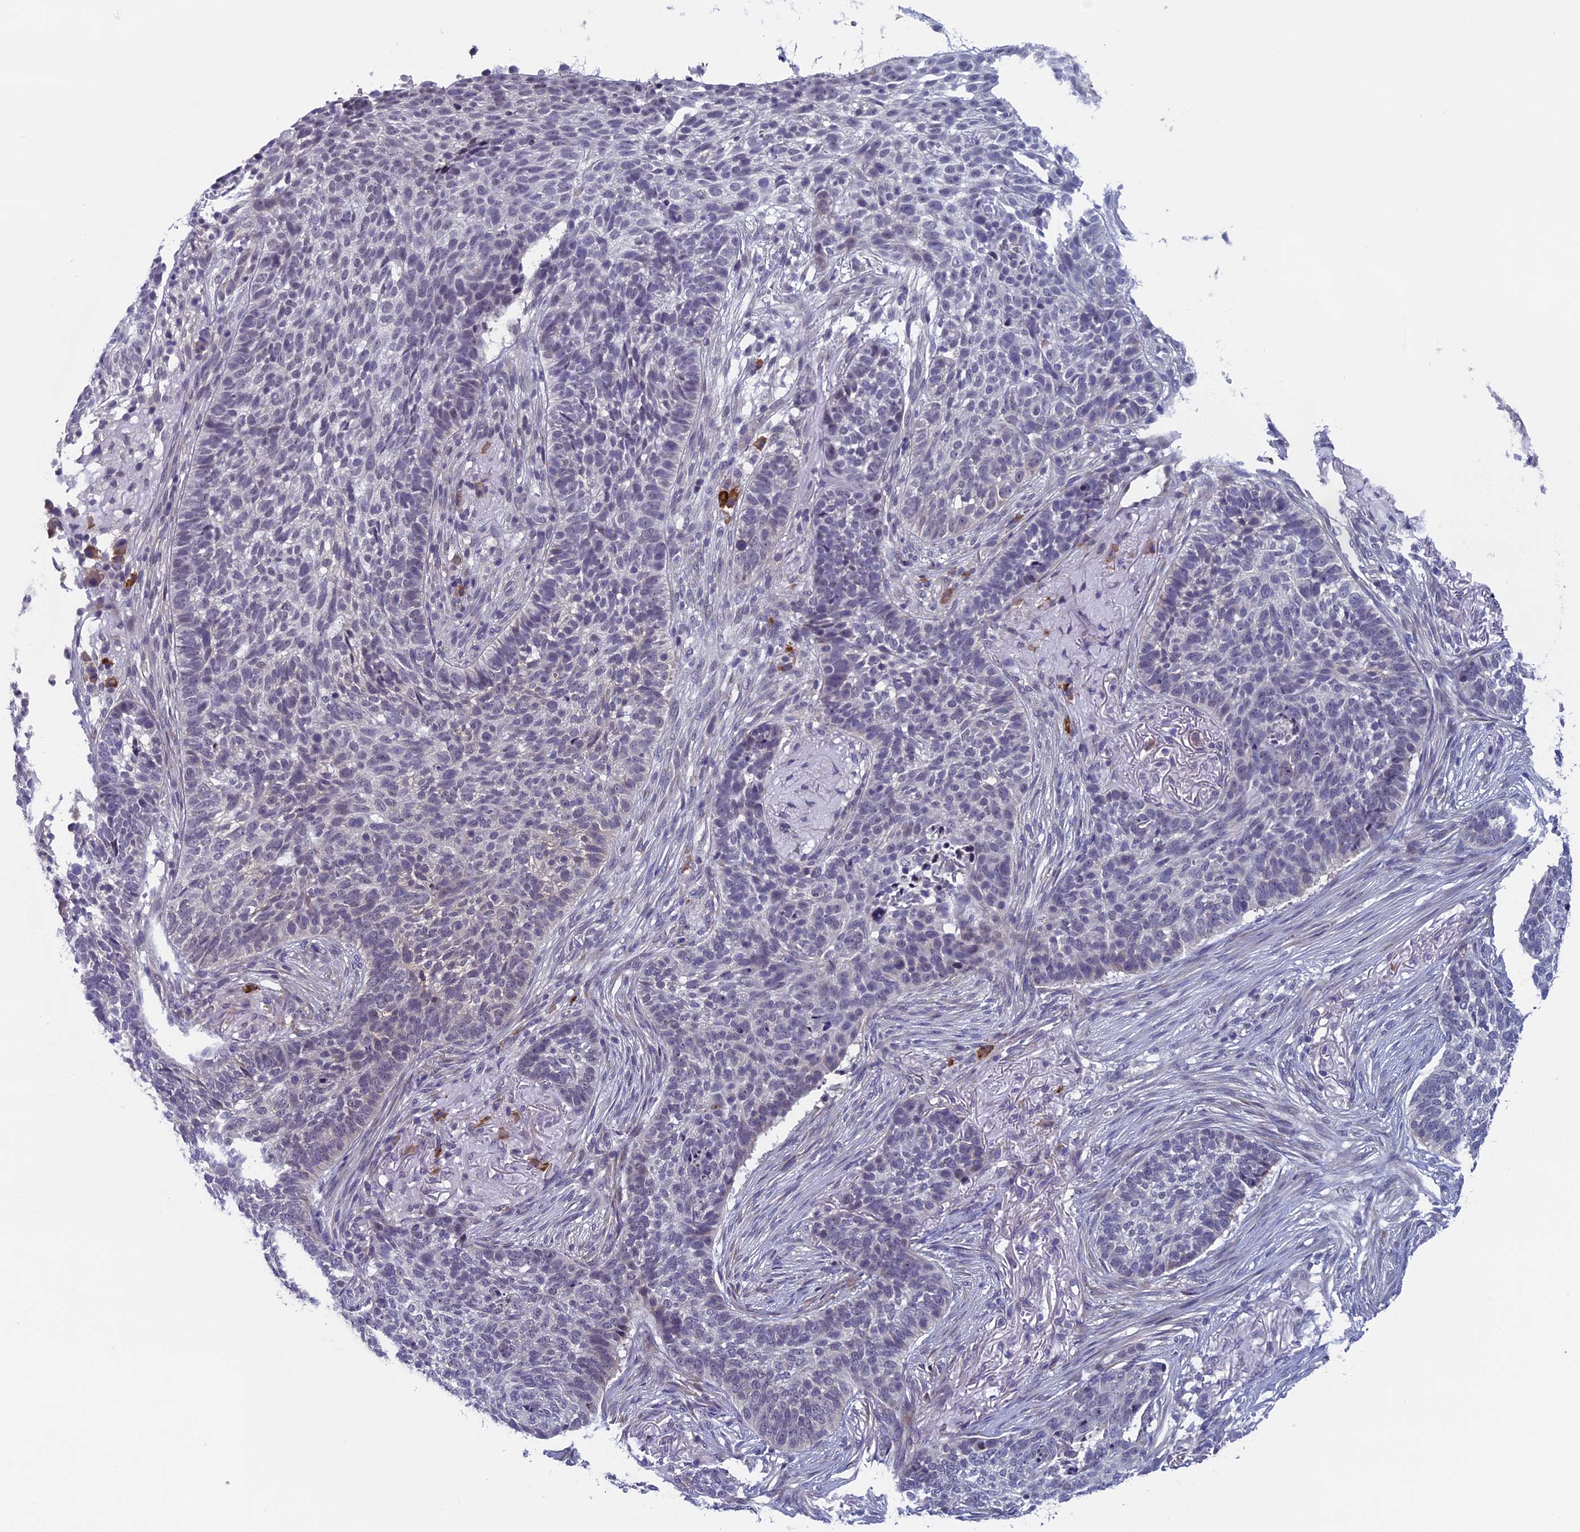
{"staining": {"intensity": "negative", "quantity": "none", "location": "none"}, "tissue": "skin cancer", "cell_type": "Tumor cells", "image_type": "cancer", "snomed": [{"axis": "morphology", "description": "Basal cell carcinoma"}, {"axis": "topography", "description": "Skin"}], "caption": "Immunohistochemistry of skin basal cell carcinoma exhibits no staining in tumor cells.", "gene": "CNEP1R1", "patient": {"sex": "male", "age": 85}}